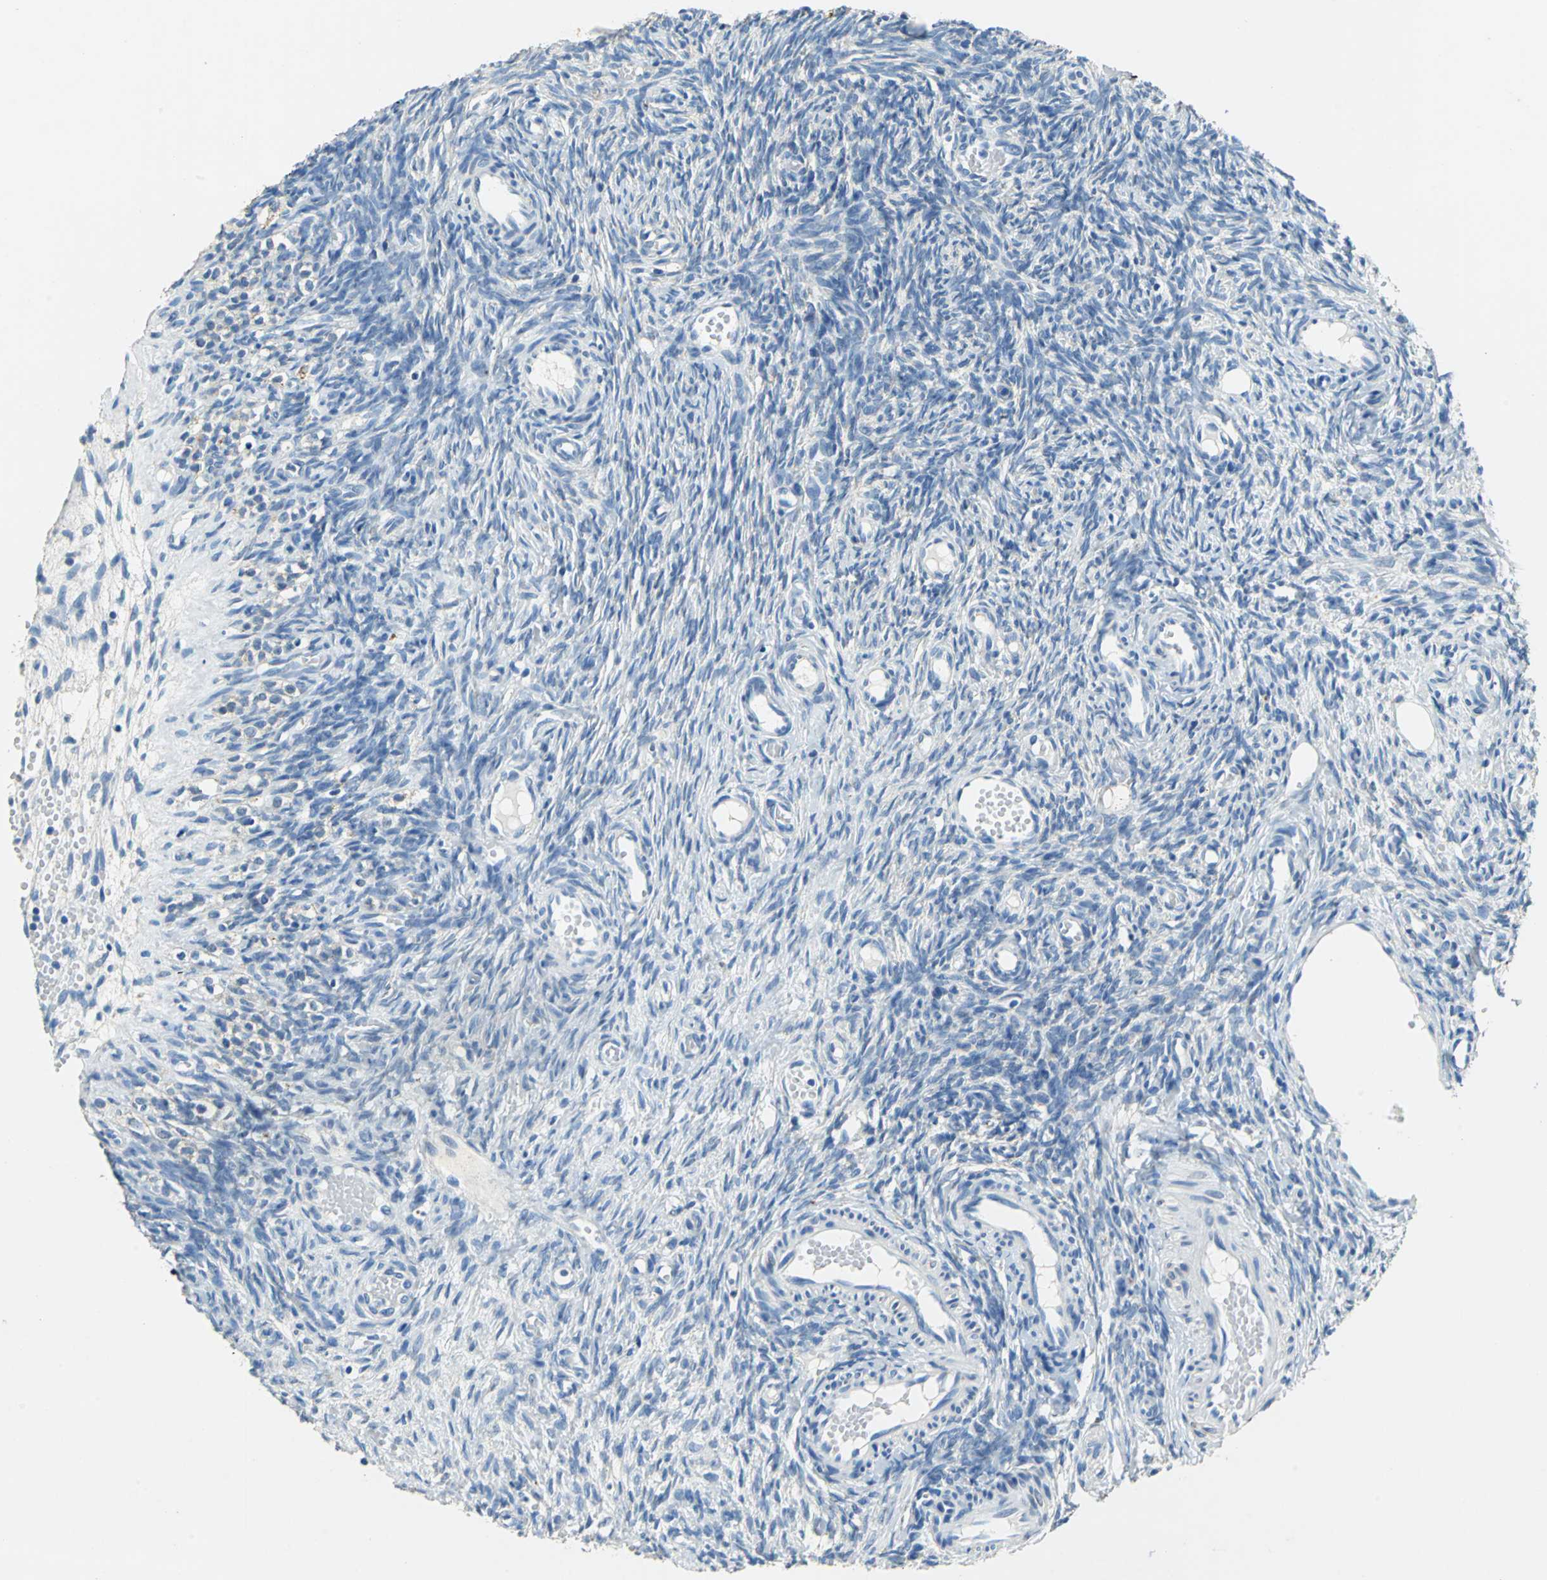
{"staining": {"intensity": "negative", "quantity": "none", "location": "none"}, "tissue": "ovary", "cell_type": "Follicle cells", "image_type": "normal", "snomed": [{"axis": "morphology", "description": "Normal tissue, NOS"}, {"axis": "topography", "description": "Ovary"}], "caption": "Follicle cells are negative for protein expression in benign human ovary. (IHC, brightfield microscopy, high magnification).", "gene": "TEX264", "patient": {"sex": "female", "age": 35}}